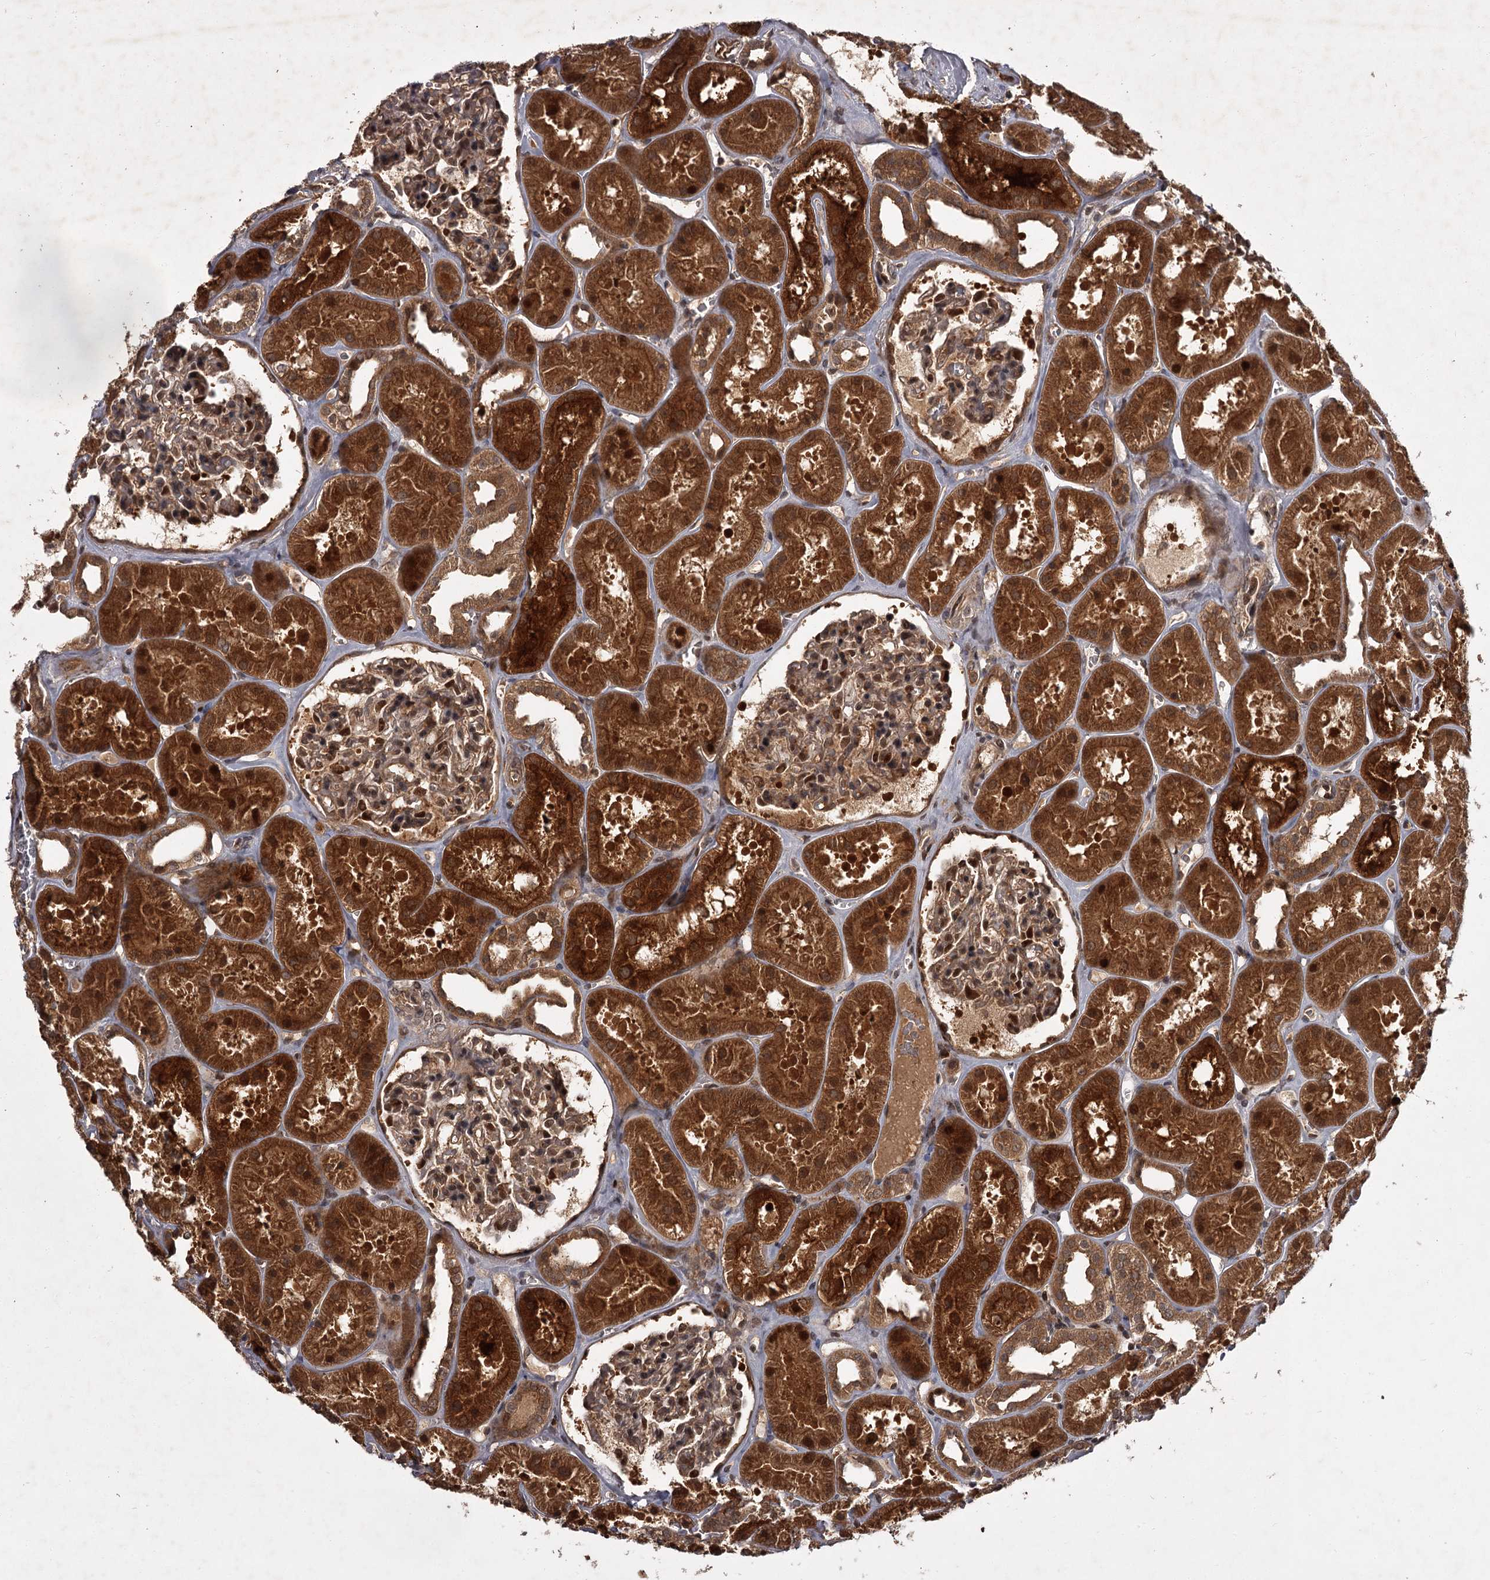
{"staining": {"intensity": "moderate", "quantity": "25%-75%", "location": "cytoplasmic/membranous"}, "tissue": "kidney", "cell_type": "Cells in glomeruli", "image_type": "normal", "snomed": [{"axis": "morphology", "description": "Normal tissue, NOS"}, {"axis": "topography", "description": "Kidney"}], "caption": "Immunohistochemical staining of normal kidney shows 25%-75% levels of moderate cytoplasmic/membranous protein positivity in approximately 25%-75% of cells in glomeruli. (IHC, brightfield microscopy, high magnification).", "gene": "TBC1D23", "patient": {"sex": "female", "age": 41}}